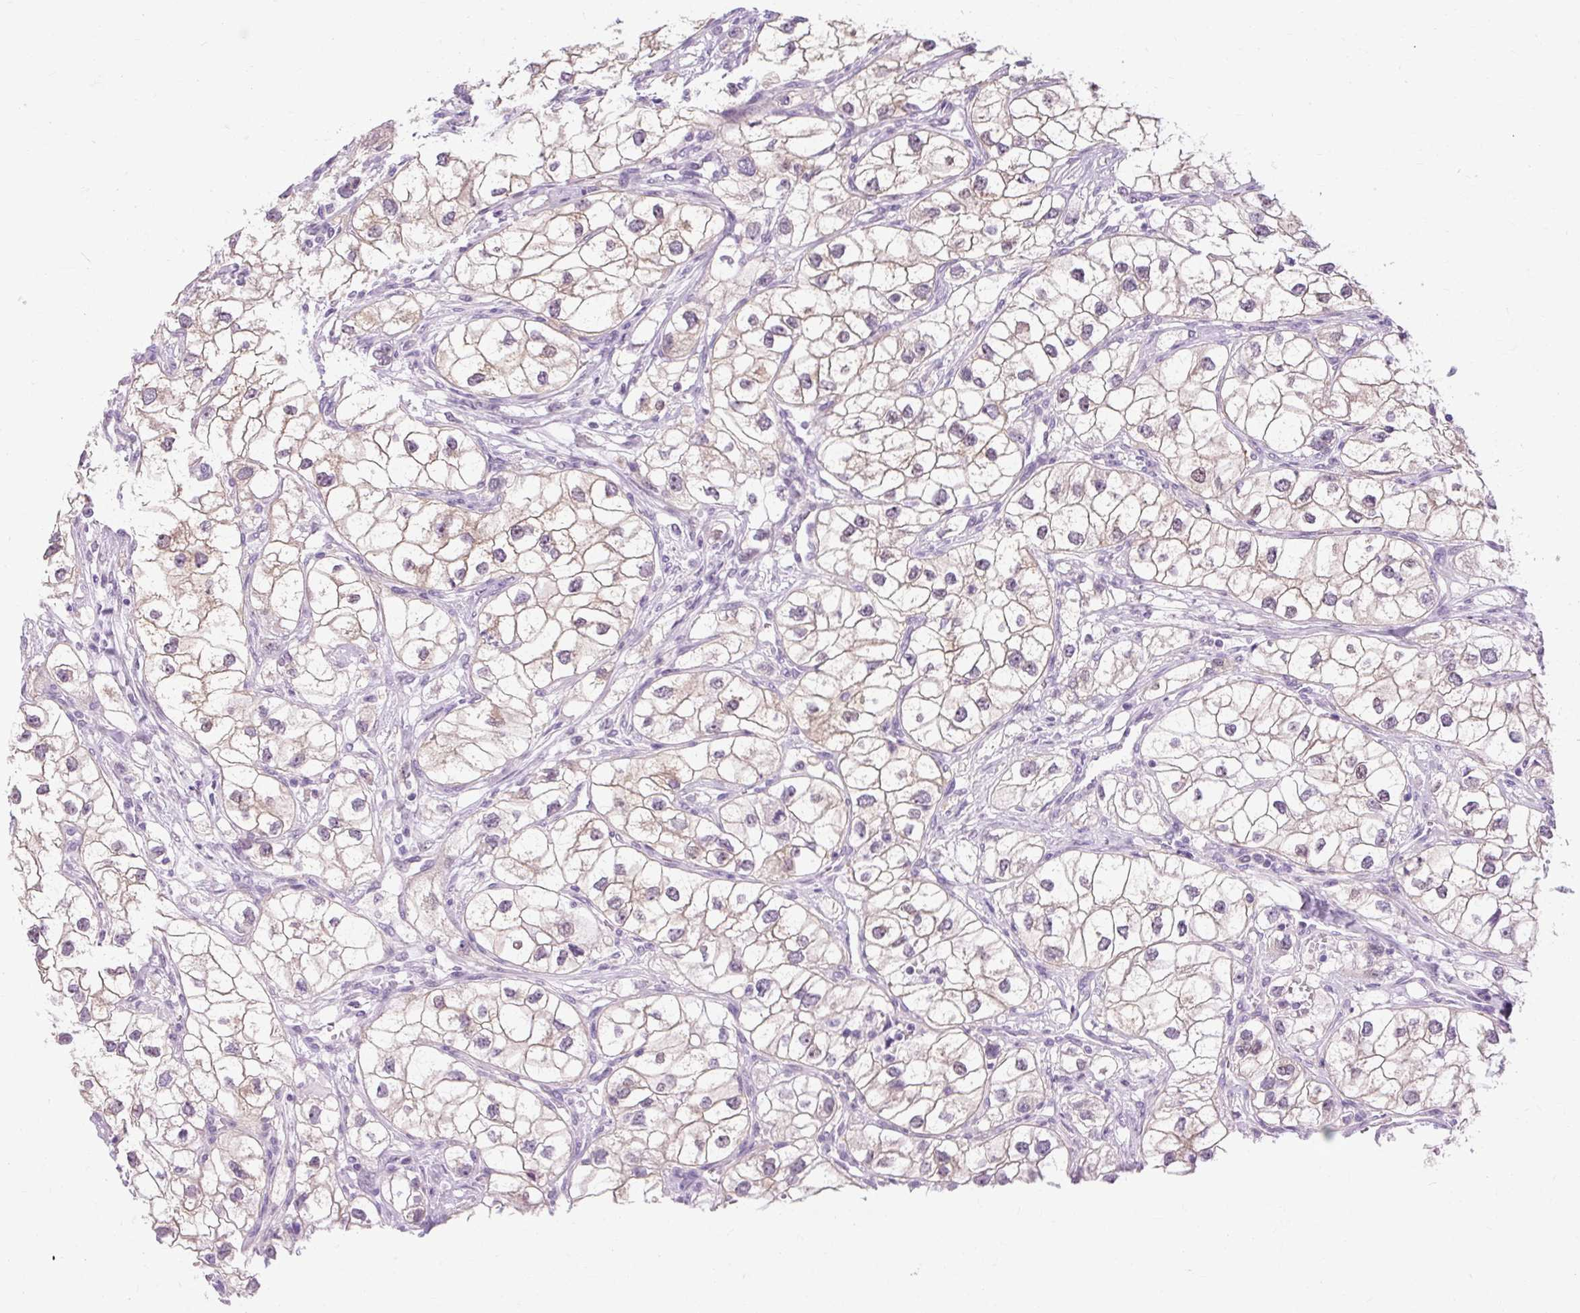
{"staining": {"intensity": "weak", "quantity": "<25%", "location": "cytoplasmic/membranous"}, "tissue": "renal cancer", "cell_type": "Tumor cells", "image_type": "cancer", "snomed": [{"axis": "morphology", "description": "Adenocarcinoma, NOS"}, {"axis": "topography", "description": "Kidney"}], "caption": "Tumor cells are negative for brown protein staining in renal cancer (adenocarcinoma).", "gene": "RYBP", "patient": {"sex": "male", "age": 59}}